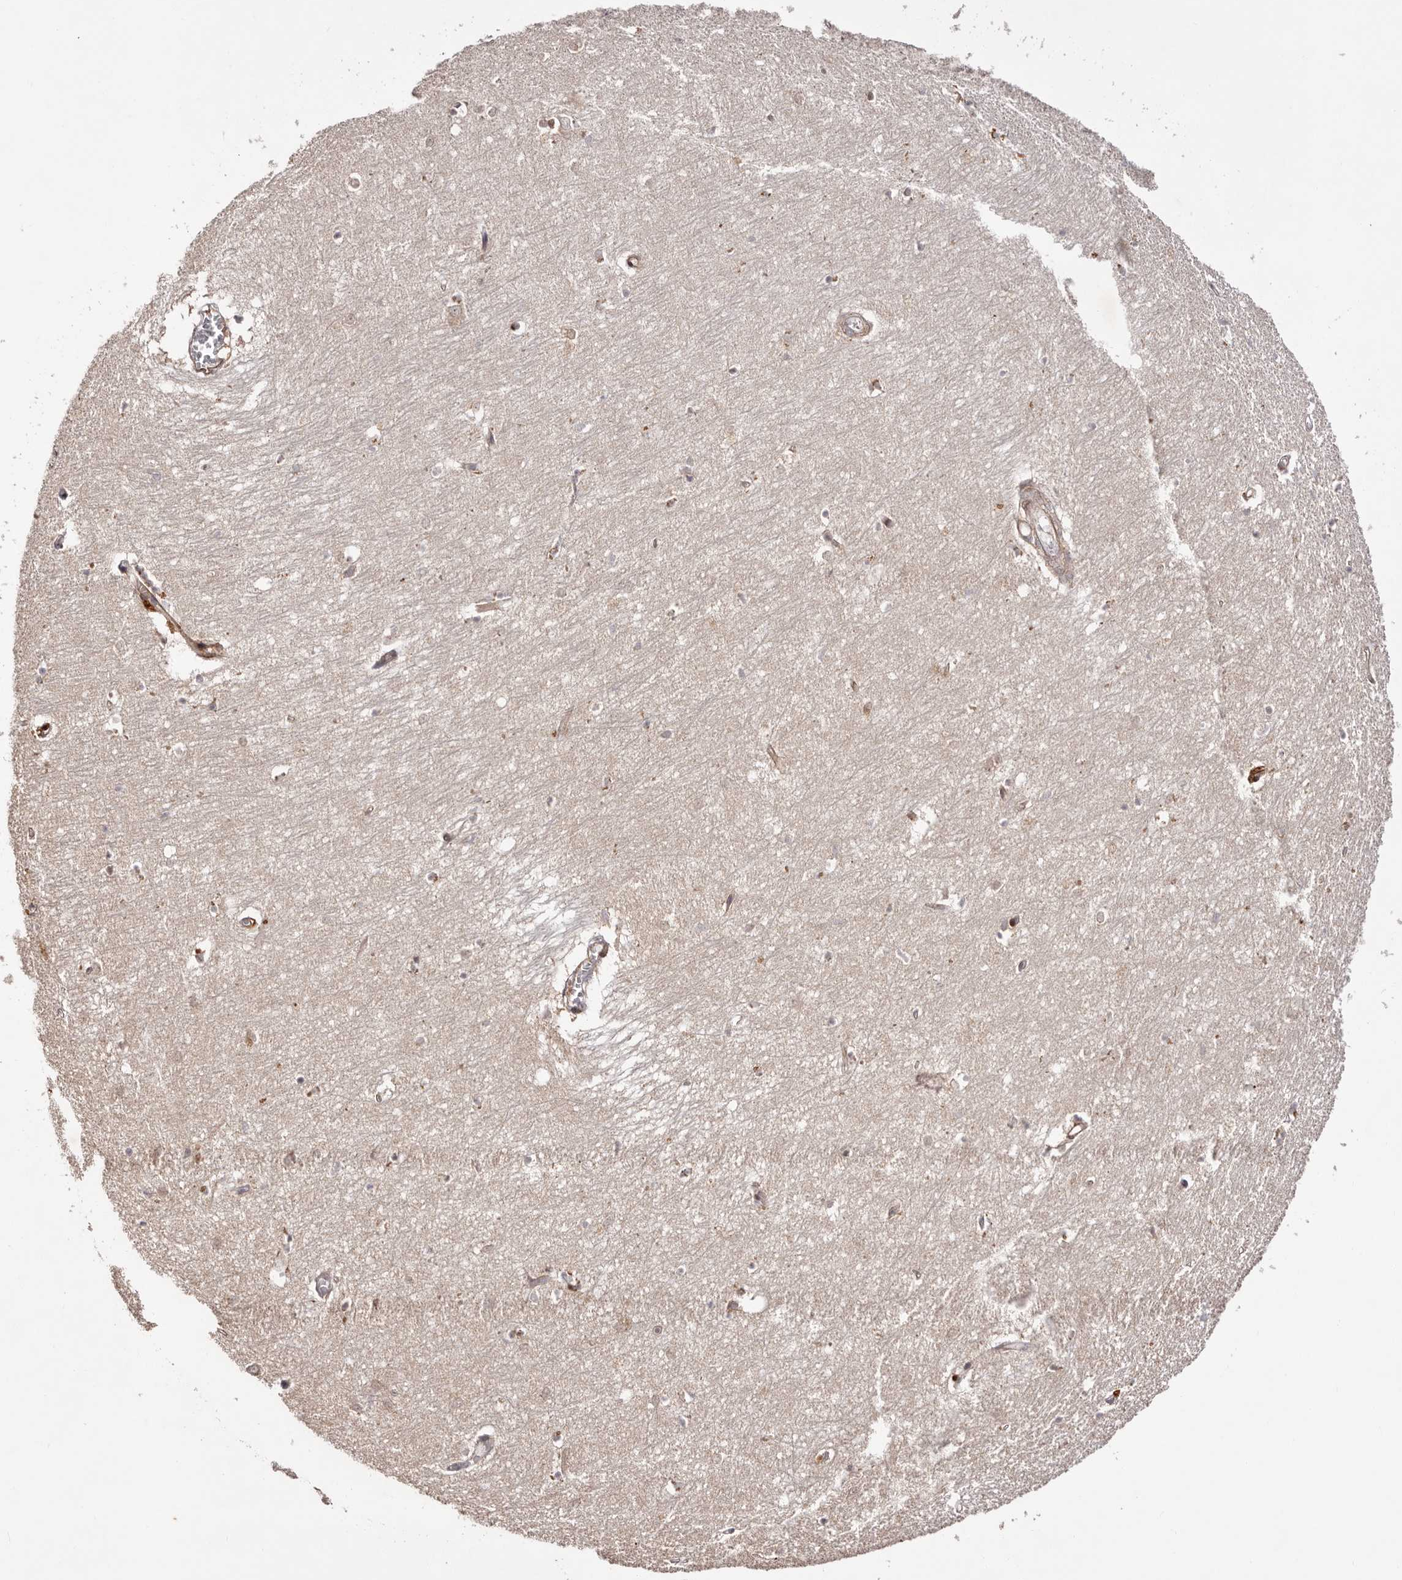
{"staining": {"intensity": "negative", "quantity": "none", "location": "none"}, "tissue": "hippocampus", "cell_type": "Glial cells", "image_type": "normal", "snomed": [{"axis": "morphology", "description": "Normal tissue, NOS"}, {"axis": "topography", "description": "Hippocampus"}], "caption": "High power microscopy image of an immunohistochemistry photomicrograph of unremarkable hippocampus, revealing no significant staining in glial cells.", "gene": "MICAL2", "patient": {"sex": "female", "age": 64}}